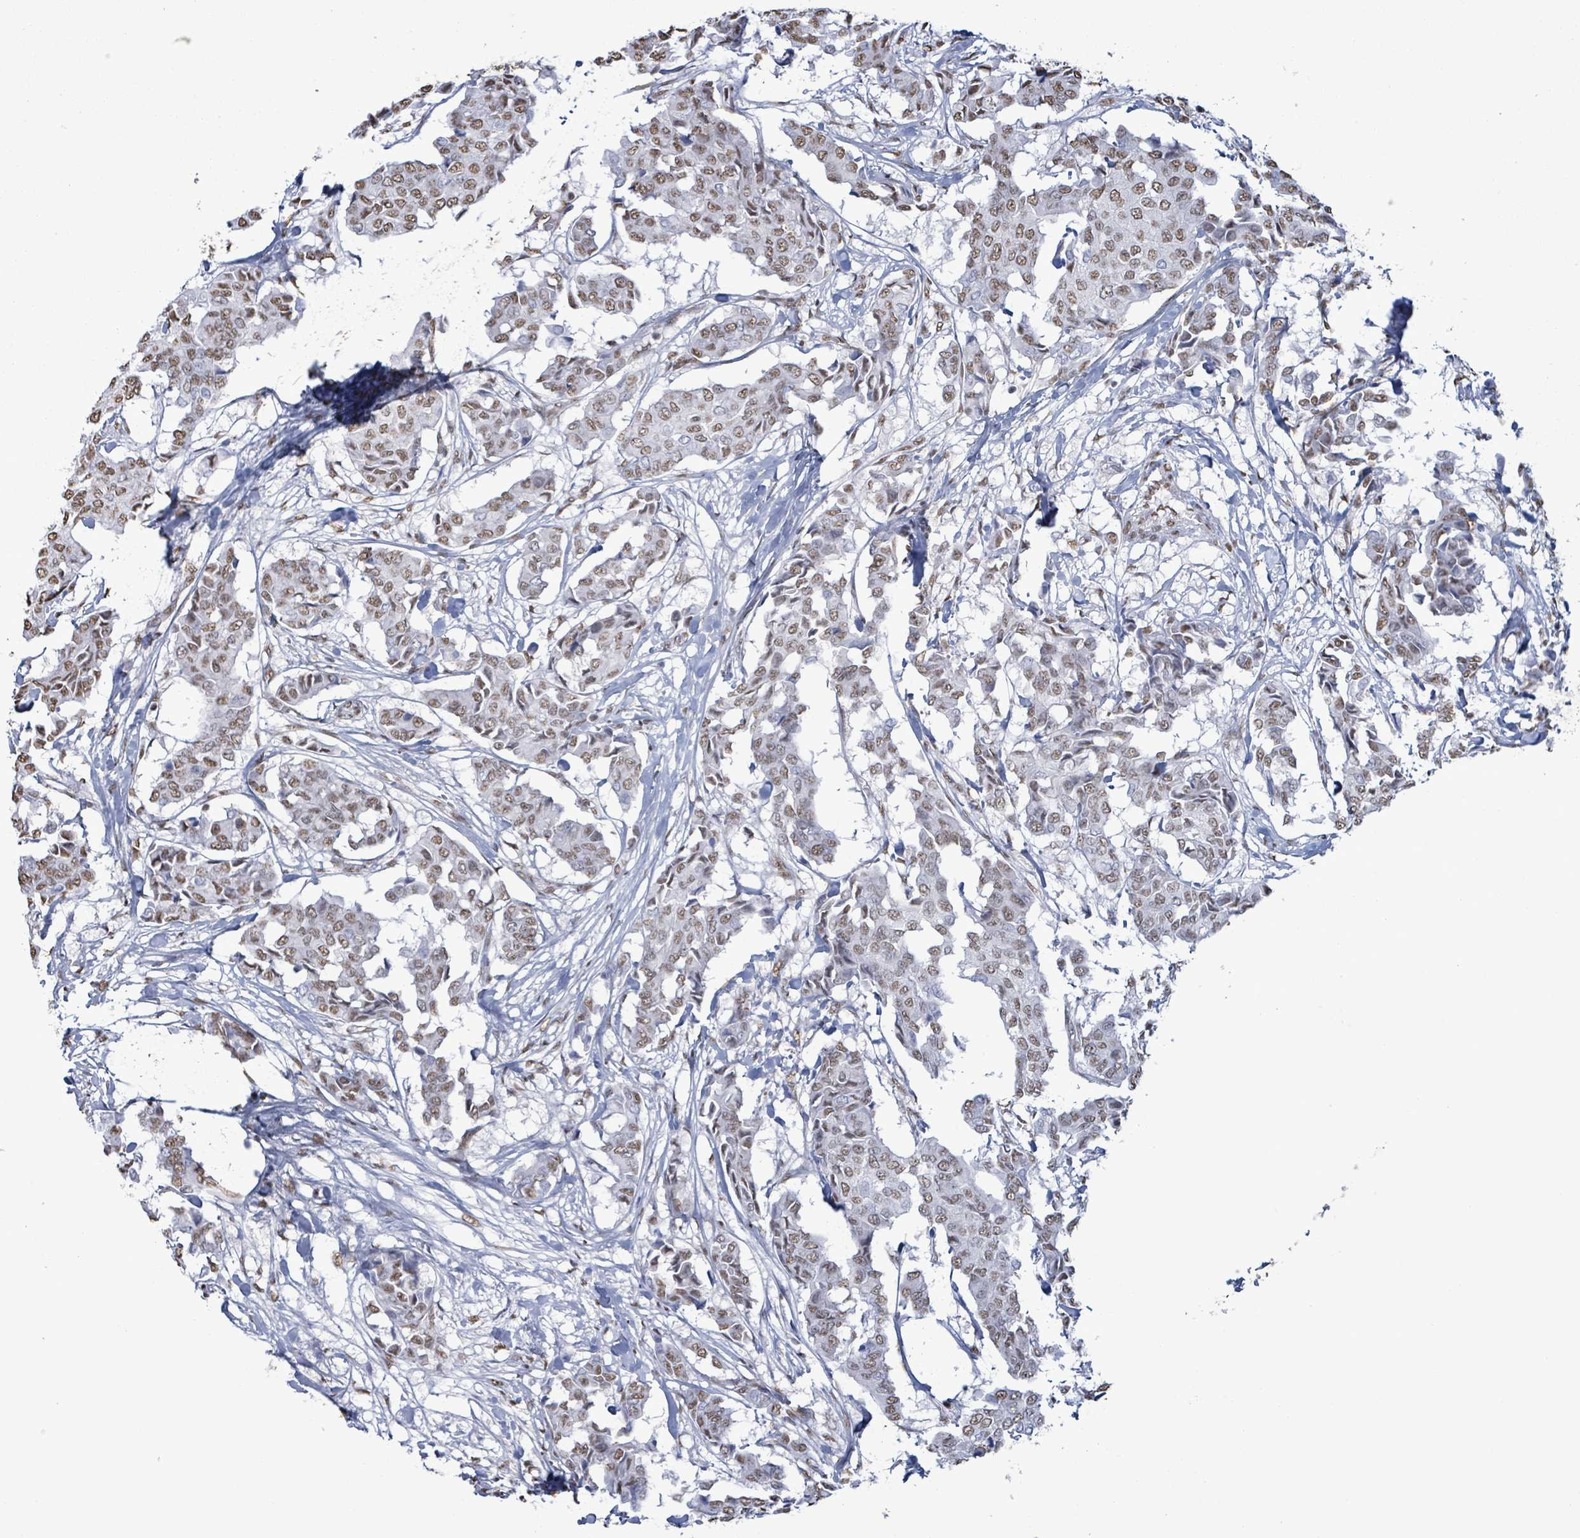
{"staining": {"intensity": "weak", "quantity": ">75%", "location": "nuclear"}, "tissue": "breast cancer", "cell_type": "Tumor cells", "image_type": "cancer", "snomed": [{"axis": "morphology", "description": "Duct carcinoma"}, {"axis": "topography", "description": "Breast"}], "caption": "Weak nuclear staining for a protein is present in approximately >75% of tumor cells of breast cancer using immunohistochemistry (IHC).", "gene": "SAMD14", "patient": {"sex": "female", "age": 75}}